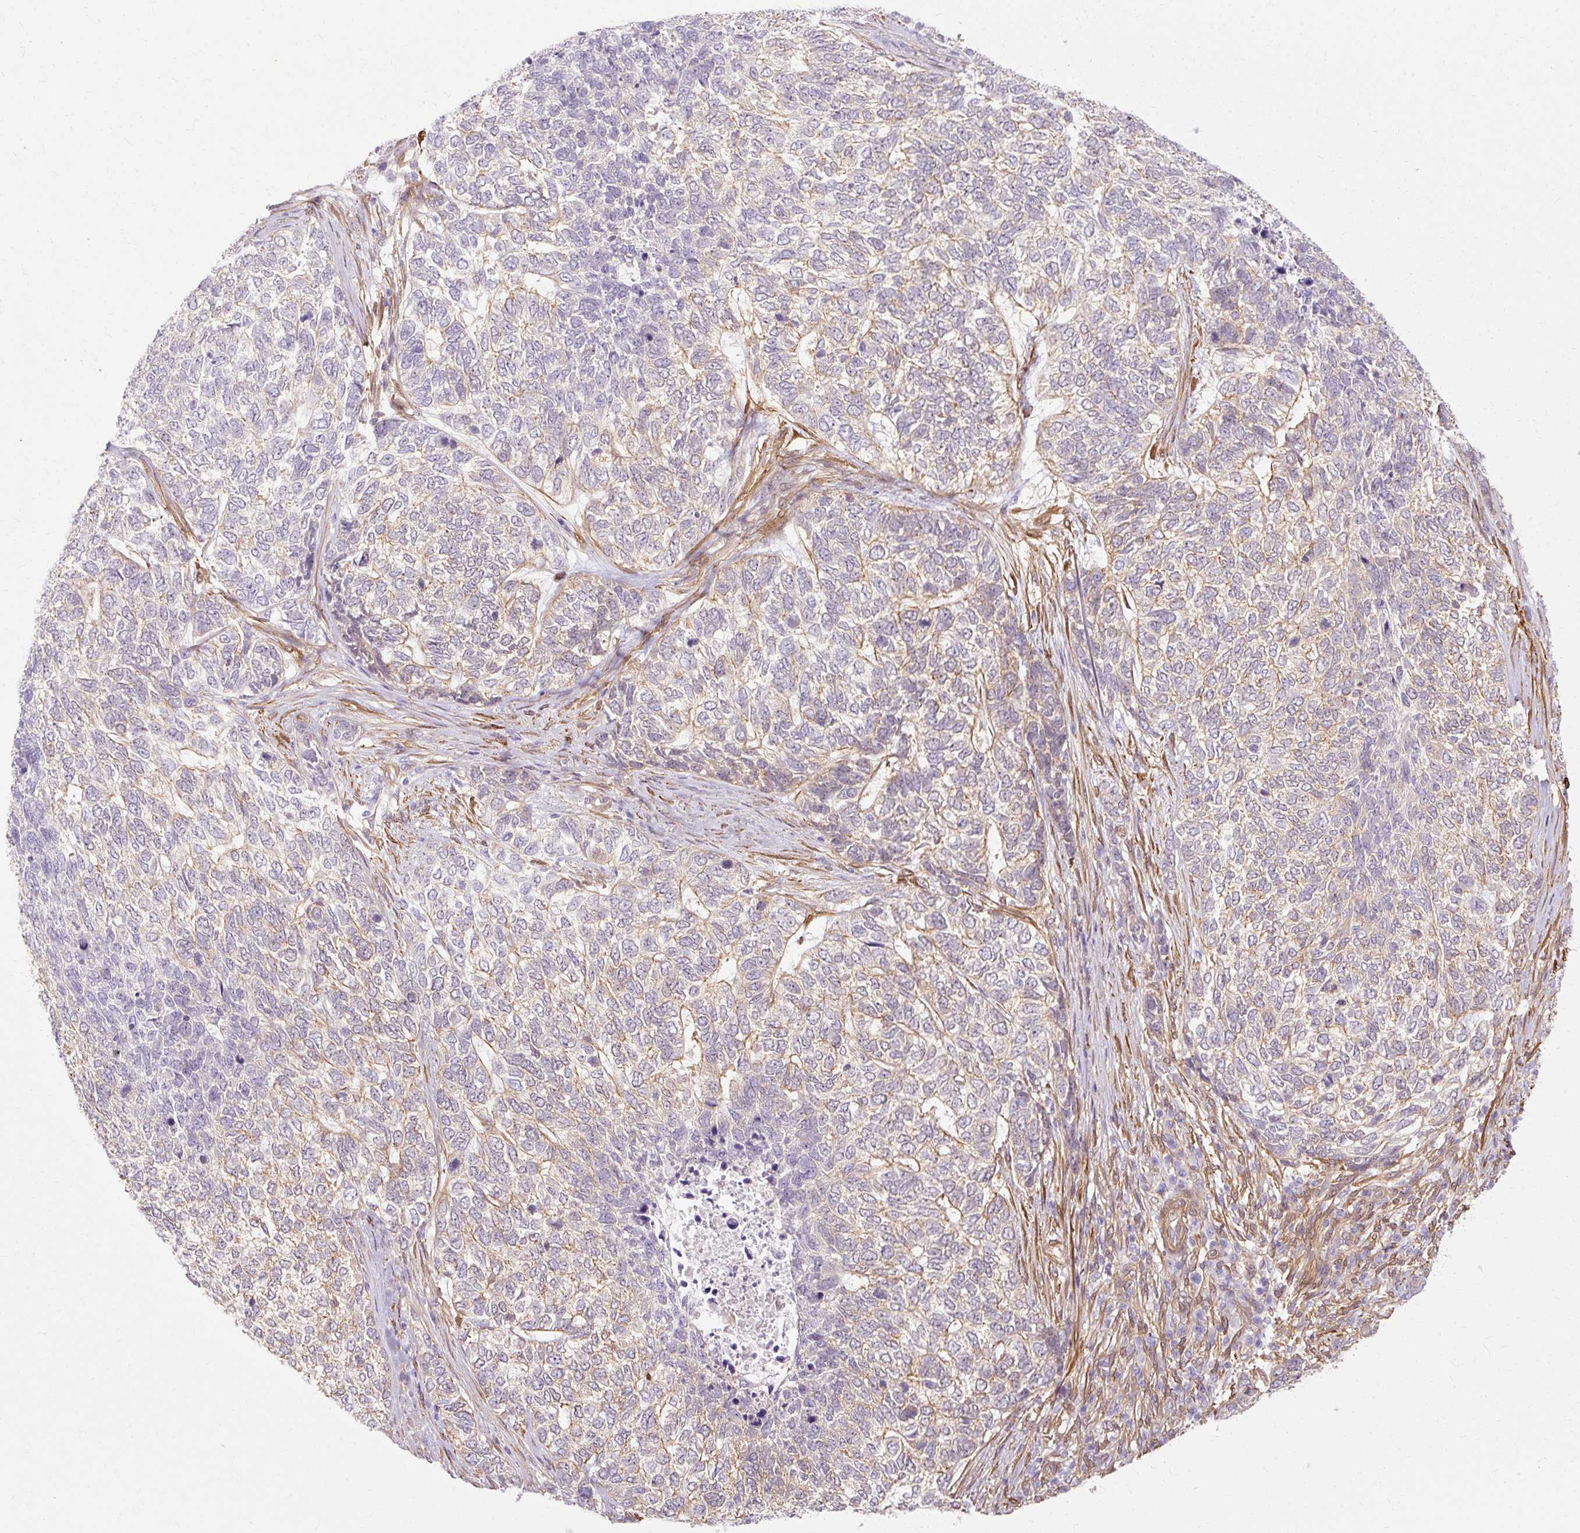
{"staining": {"intensity": "weak", "quantity": "25%-75%", "location": "cytoplasmic/membranous"}, "tissue": "skin cancer", "cell_type": "Tumor cells", "image_type": "cancer", "snomed": [{"axis": "morphology", "description": "Basal cell carcinoma"}, {"axis": "topography", "description": "Skin"}], "caption": "Protein staining shows weak cytoplasmic/membranous positivity in approximately 25%-75% of tumor cells in skin basal cell carcinoma.", "gene": "CNN3", "patient": {"sex": "female", "age": 65}}